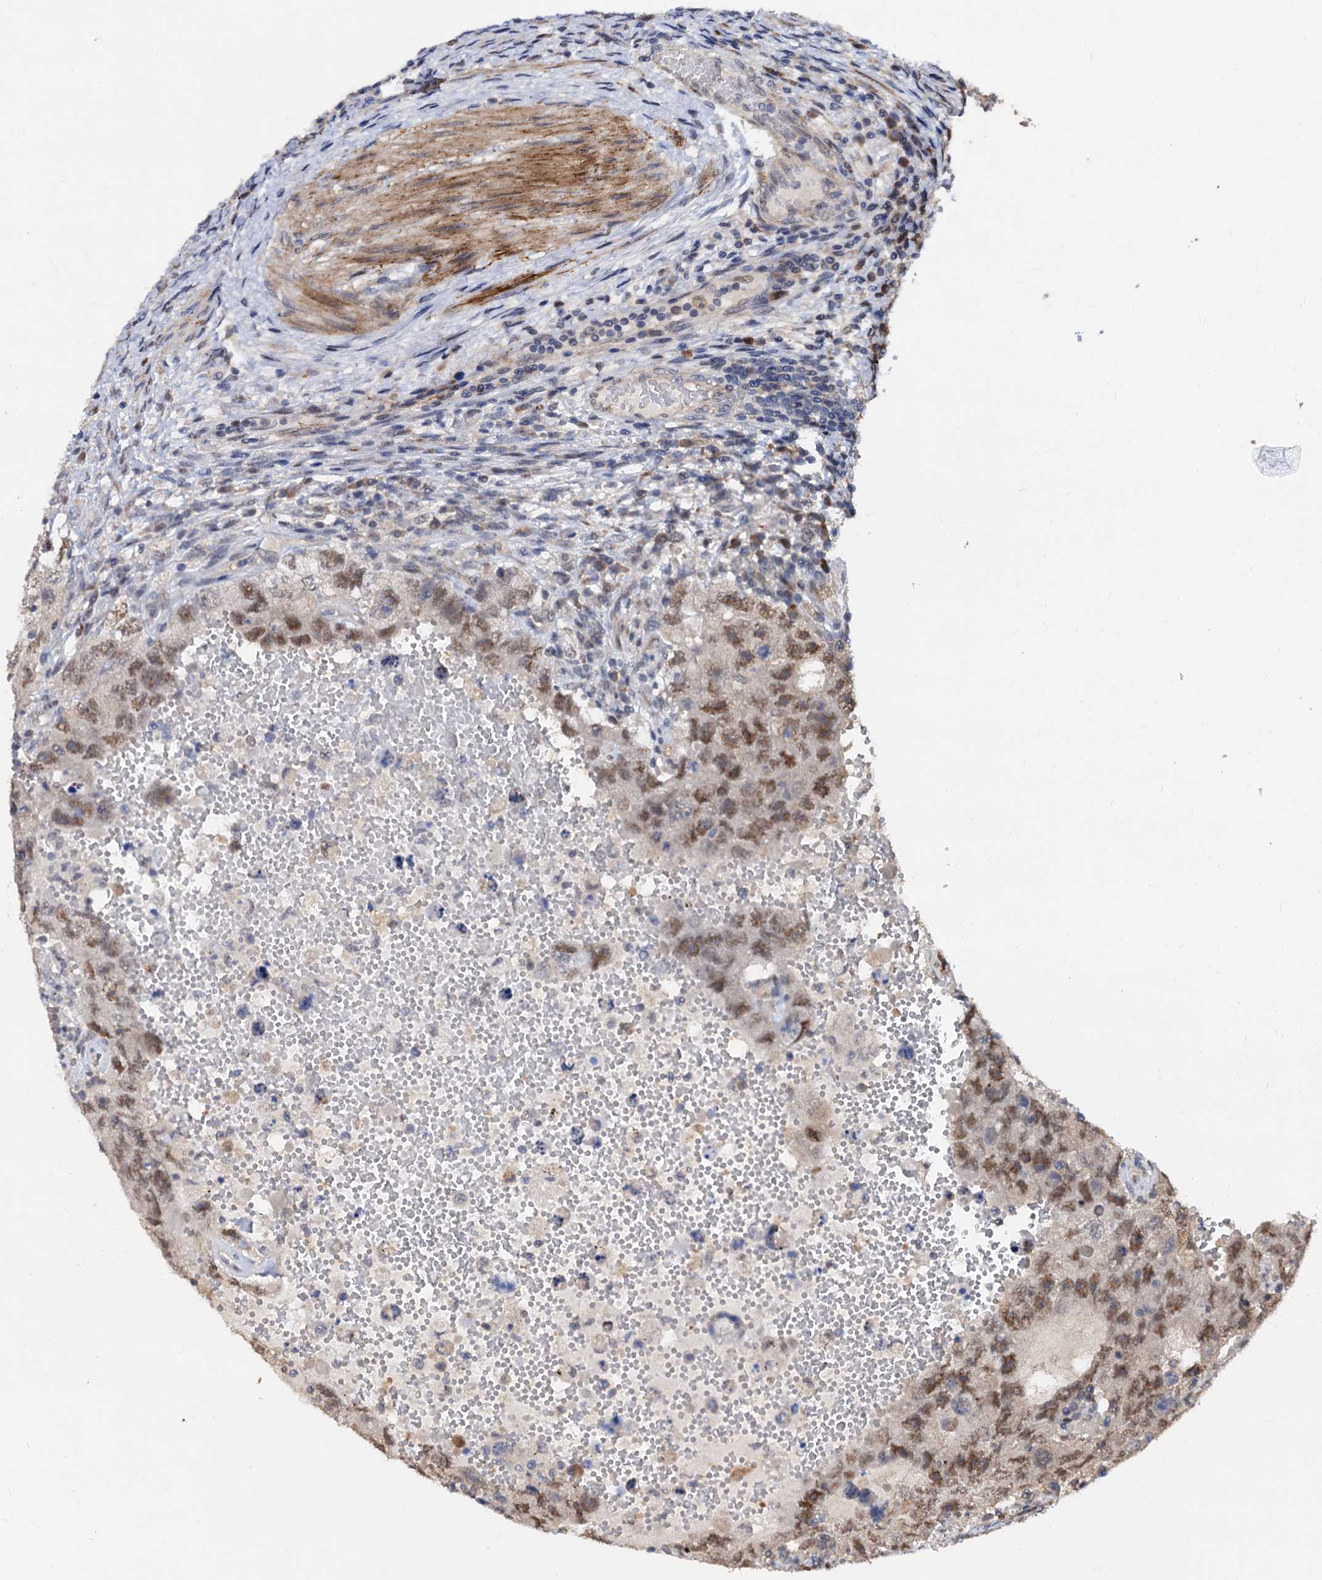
{"staining": {"intensity": "moderate", "quantity": "25%-75%", "location": "nuclear"}, "tissue": "testis cancer", "cell_type": "Tumor cells", "image_type": "cancer", "snomed": [{"axis": "morphology", "description": "Carcinoma, Embryonal, NOS"}, {"axis": "topography", "description": "Testis"}], "caption": "Protein staining displays moderate nuclear positivity in about 25%-75% of tumor cells in testis cancer.", "gene": "PSMD4", "patient": {"sex": "male", "age": 26}}